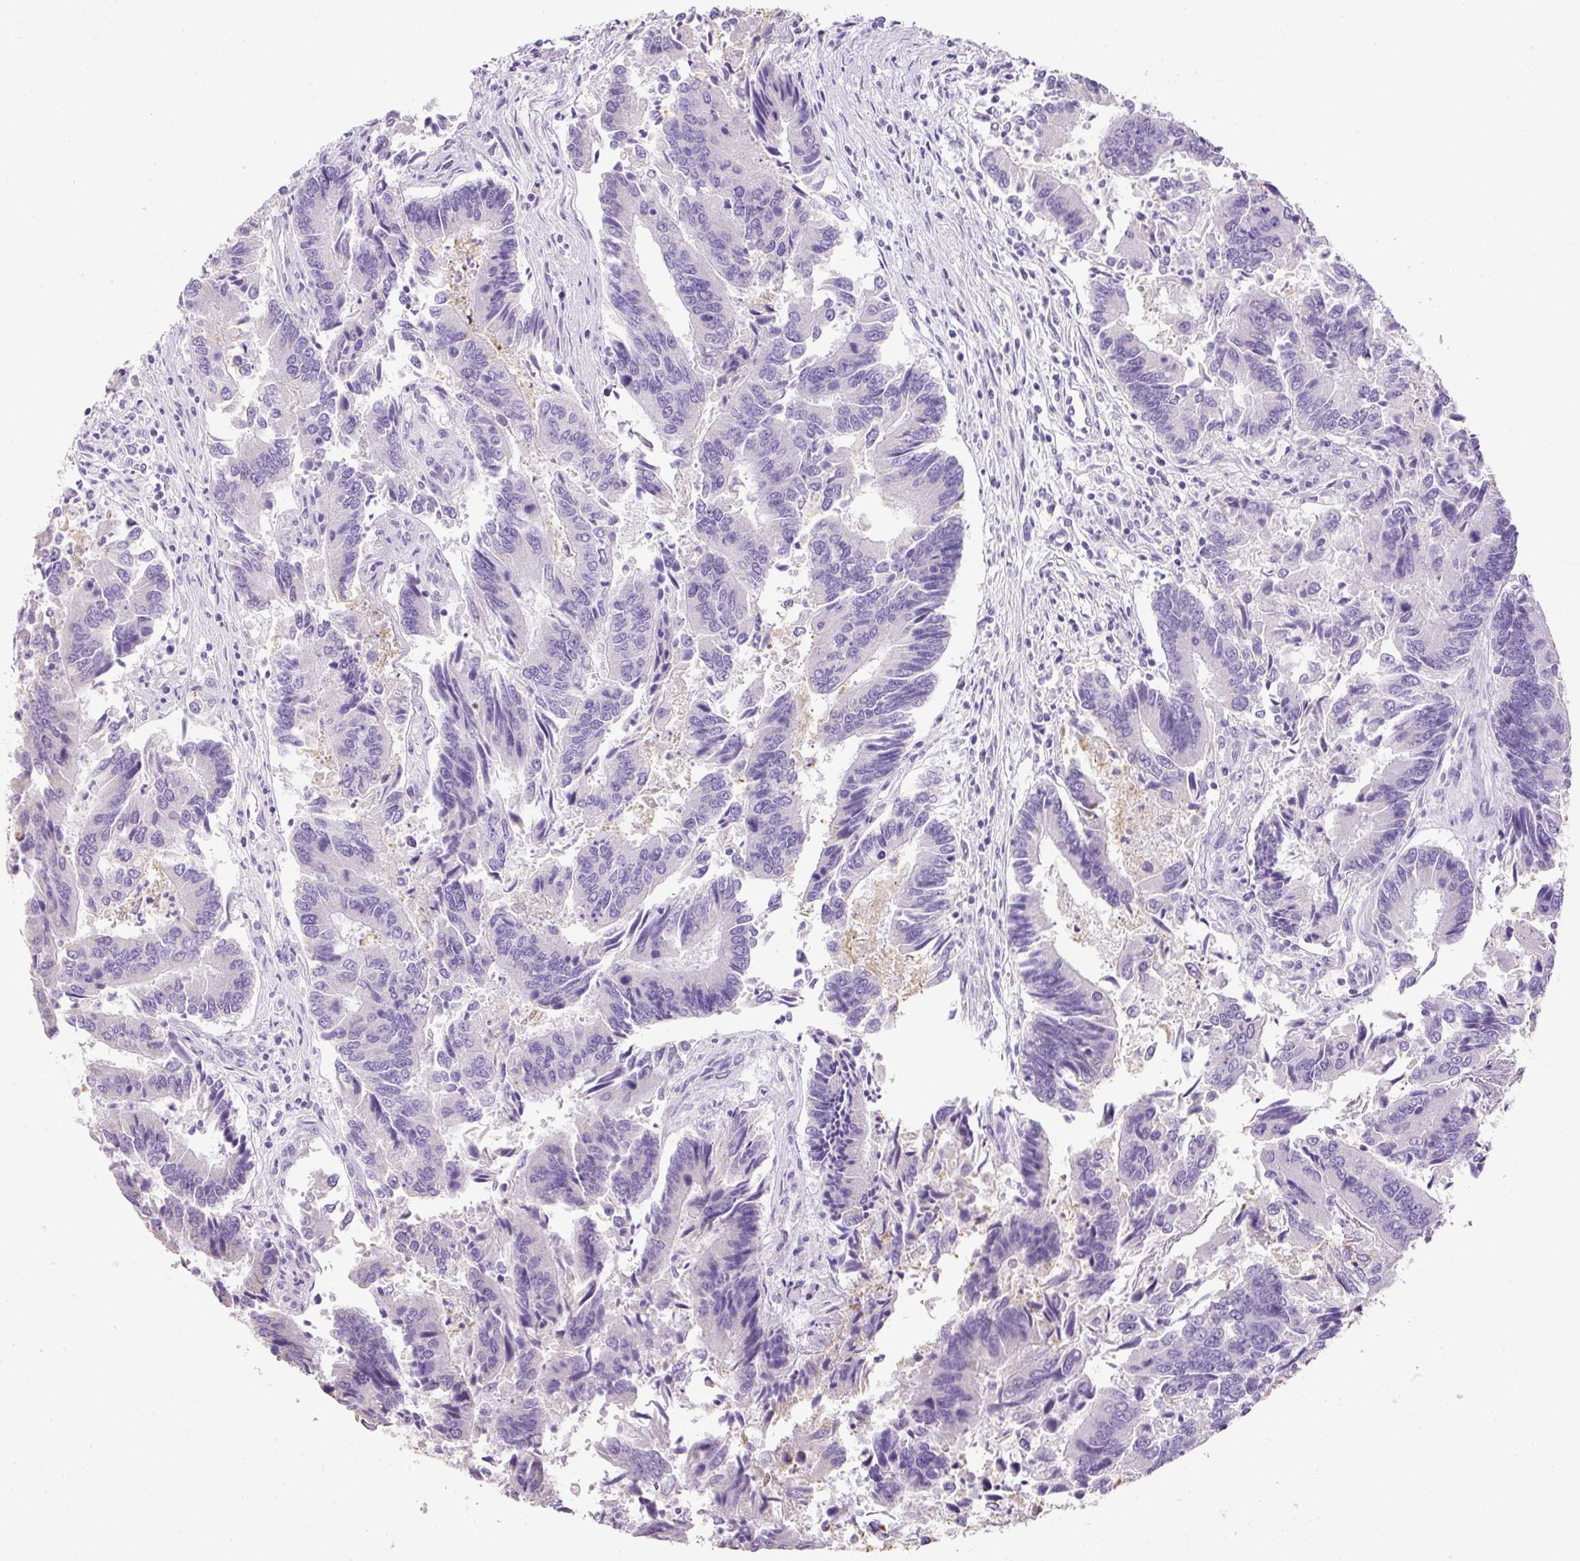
{"staining": {"intensity": "negative", "quantity": "none", "location": "none"}, "tissue": "colorectal cancer", "cell_type": "Tumor cells", "image_type": "cancer", "snomed": [{"axis": "morphology", "description": "Adenocarcinoma, NOS"}, {"axis": "topography", "description": "Colon"}], "caption": "The image reveals no significant positivity in tumor cells of colorectal cancer.", "gene": "C2CD4C", "patient": {"sex": "female", "age": 67}}